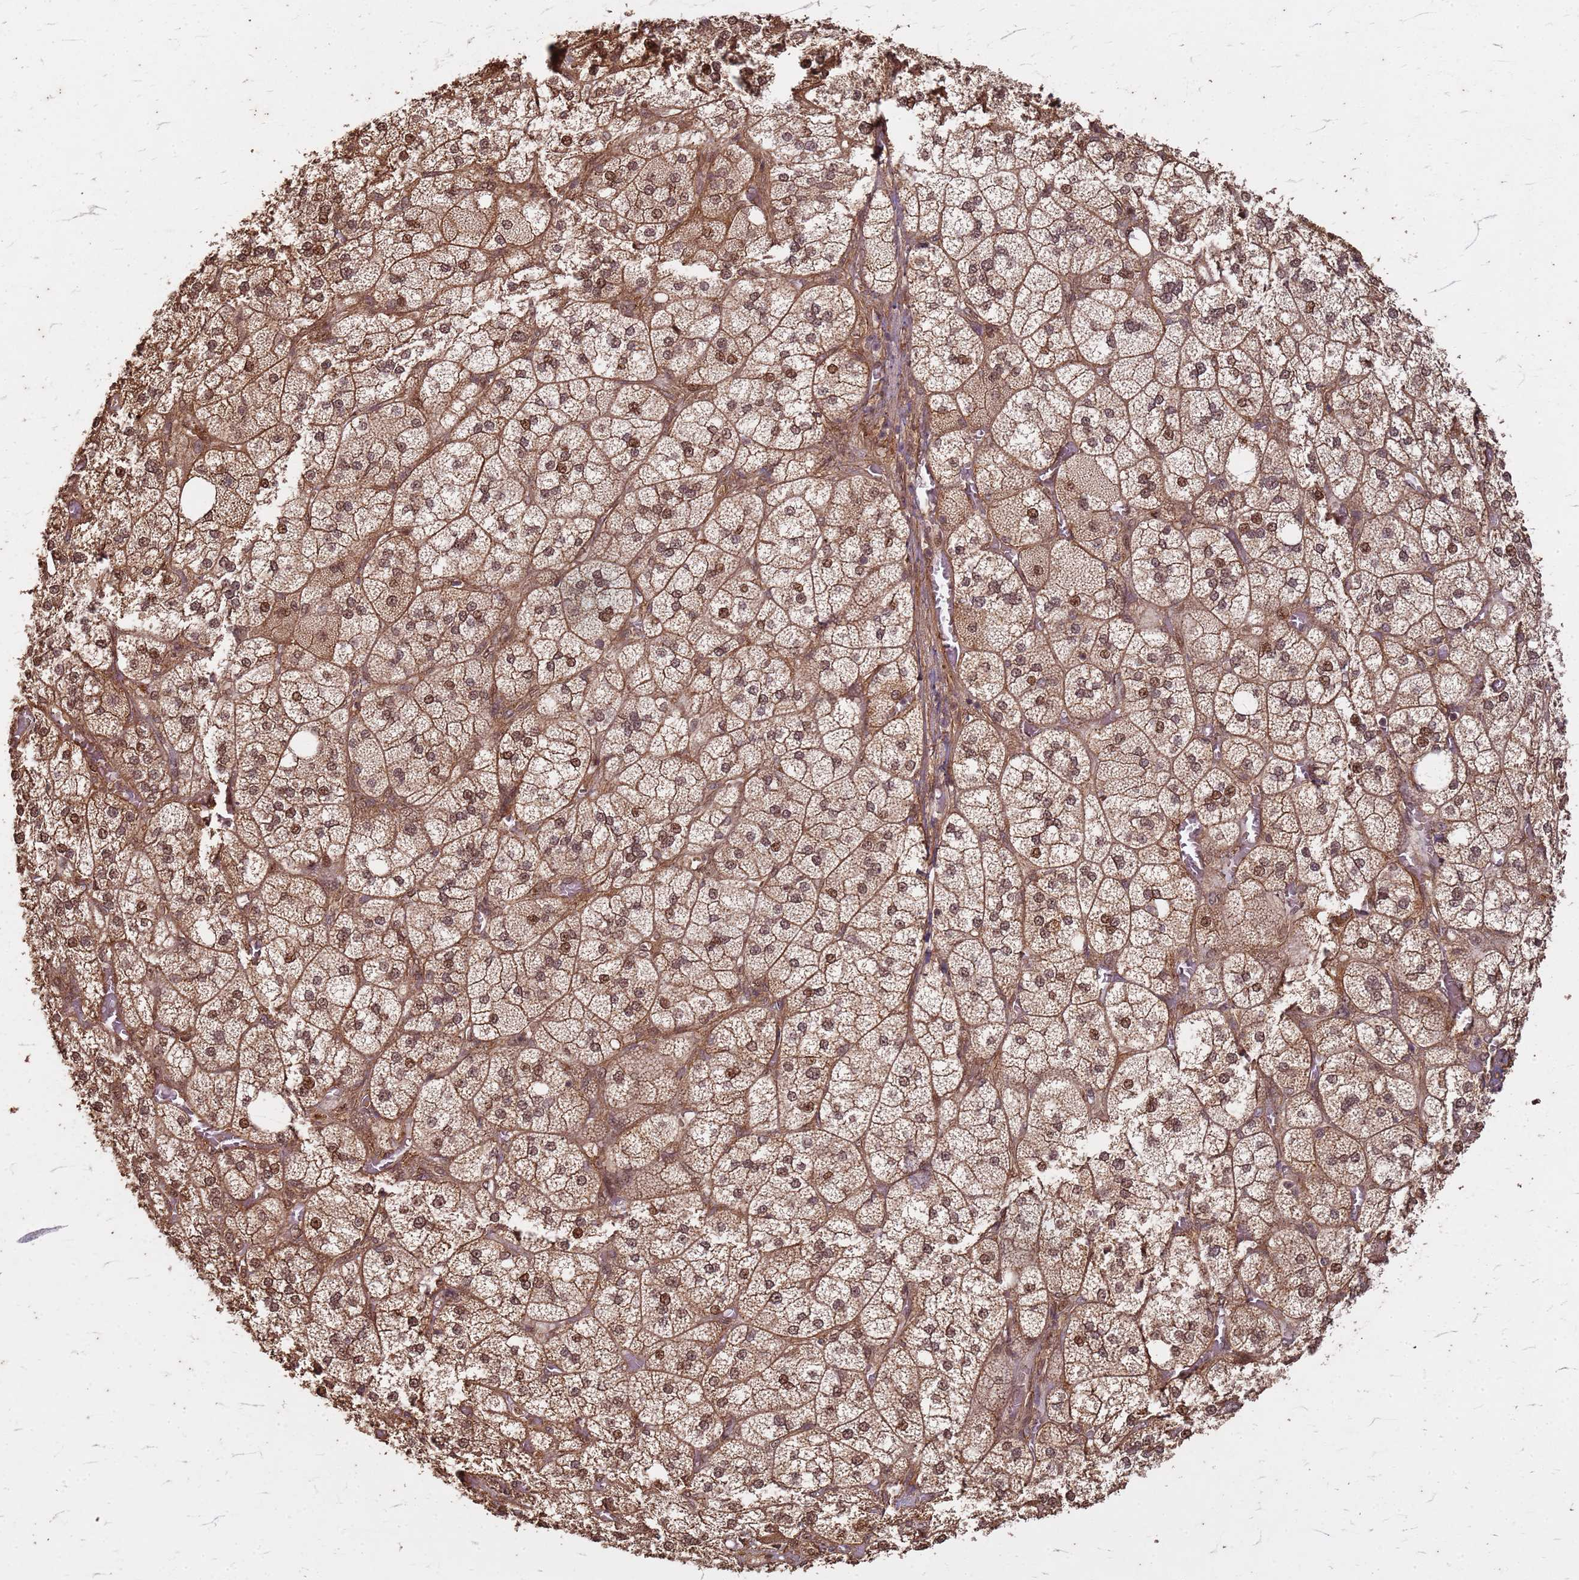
{"staining": {"intensity": "strong", "quantity": ">75%", "location": "cytoplasmic/membranous,nuclear"}, "tissue": "adrenal gland", "cell_type": "Glandular cells", "image_type": "normal", "snomed": [{"axis": "morphology", "description": "Normal tissue, NOS"}, {"axis": "topography", "description": "Adrenal gland"}], "caption": "Immunohistochemistry of benign adrenal gland reveals high levels of strong cytoplasmic/membranous,nuclear positivity in approximately >75% of glandular cells.", "gene": "KIF26A", "patient": {"sex": "male", "age": 61}}